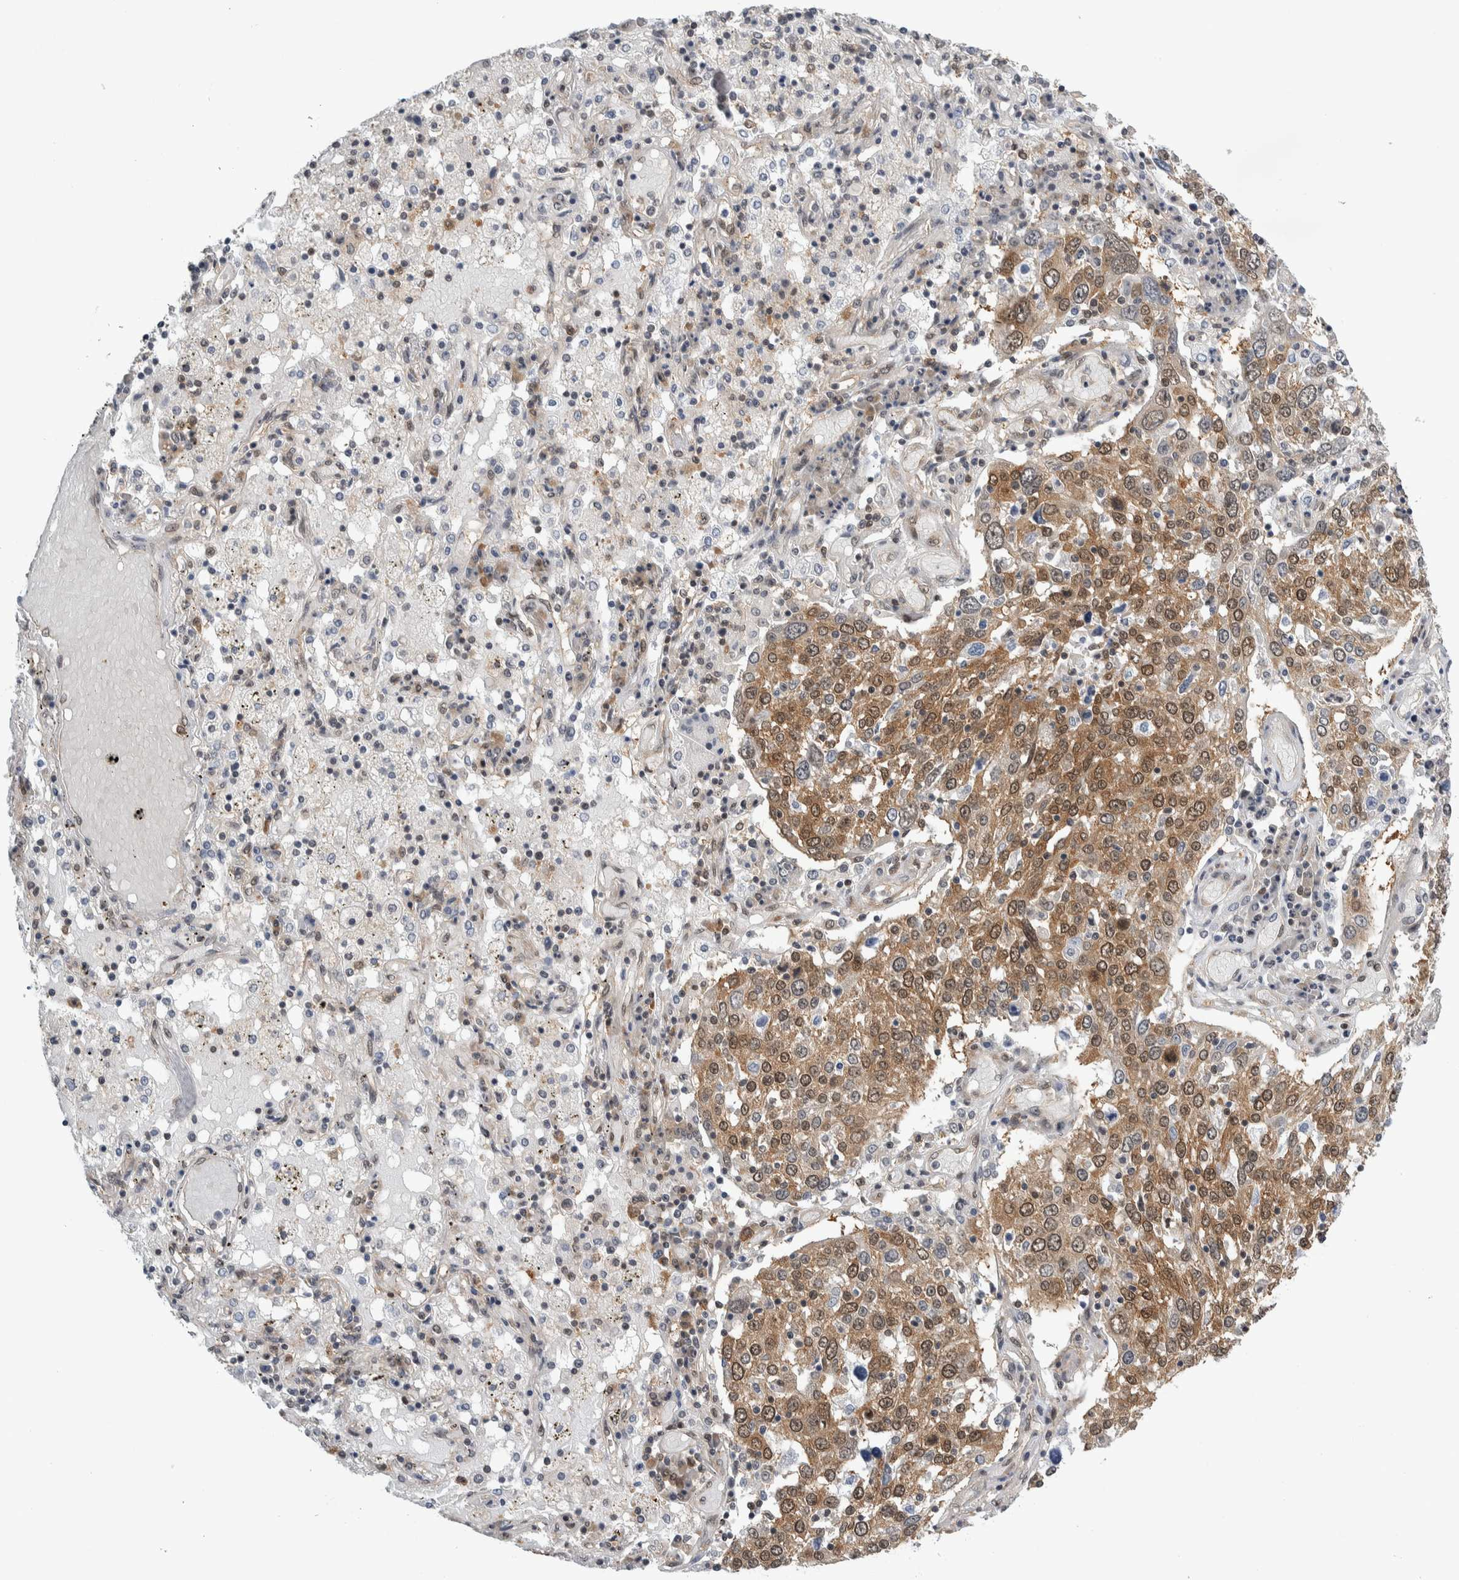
{"staining": {"intensity": "moderate", "quantity": ">75%", "location": "cytoplasmic/membranous"}, "tissue": "lung cancer", "cell_type": "Tumor cells", "image_type": "cancer", "snomed": [{"axis": "morphology", "description": "Squamous cell carcinoma, NOS"}, {"axis": "topography", "description": "Lung"}], "caption": "Immunohistochemical staining of lung squamous cell carcinoma displays moderate cytoplasmic/membranous protein positivity in approximately >75% of tumor cells.", "gene": "CCDC43", "patient": {"sex": "male", "age": 65}}